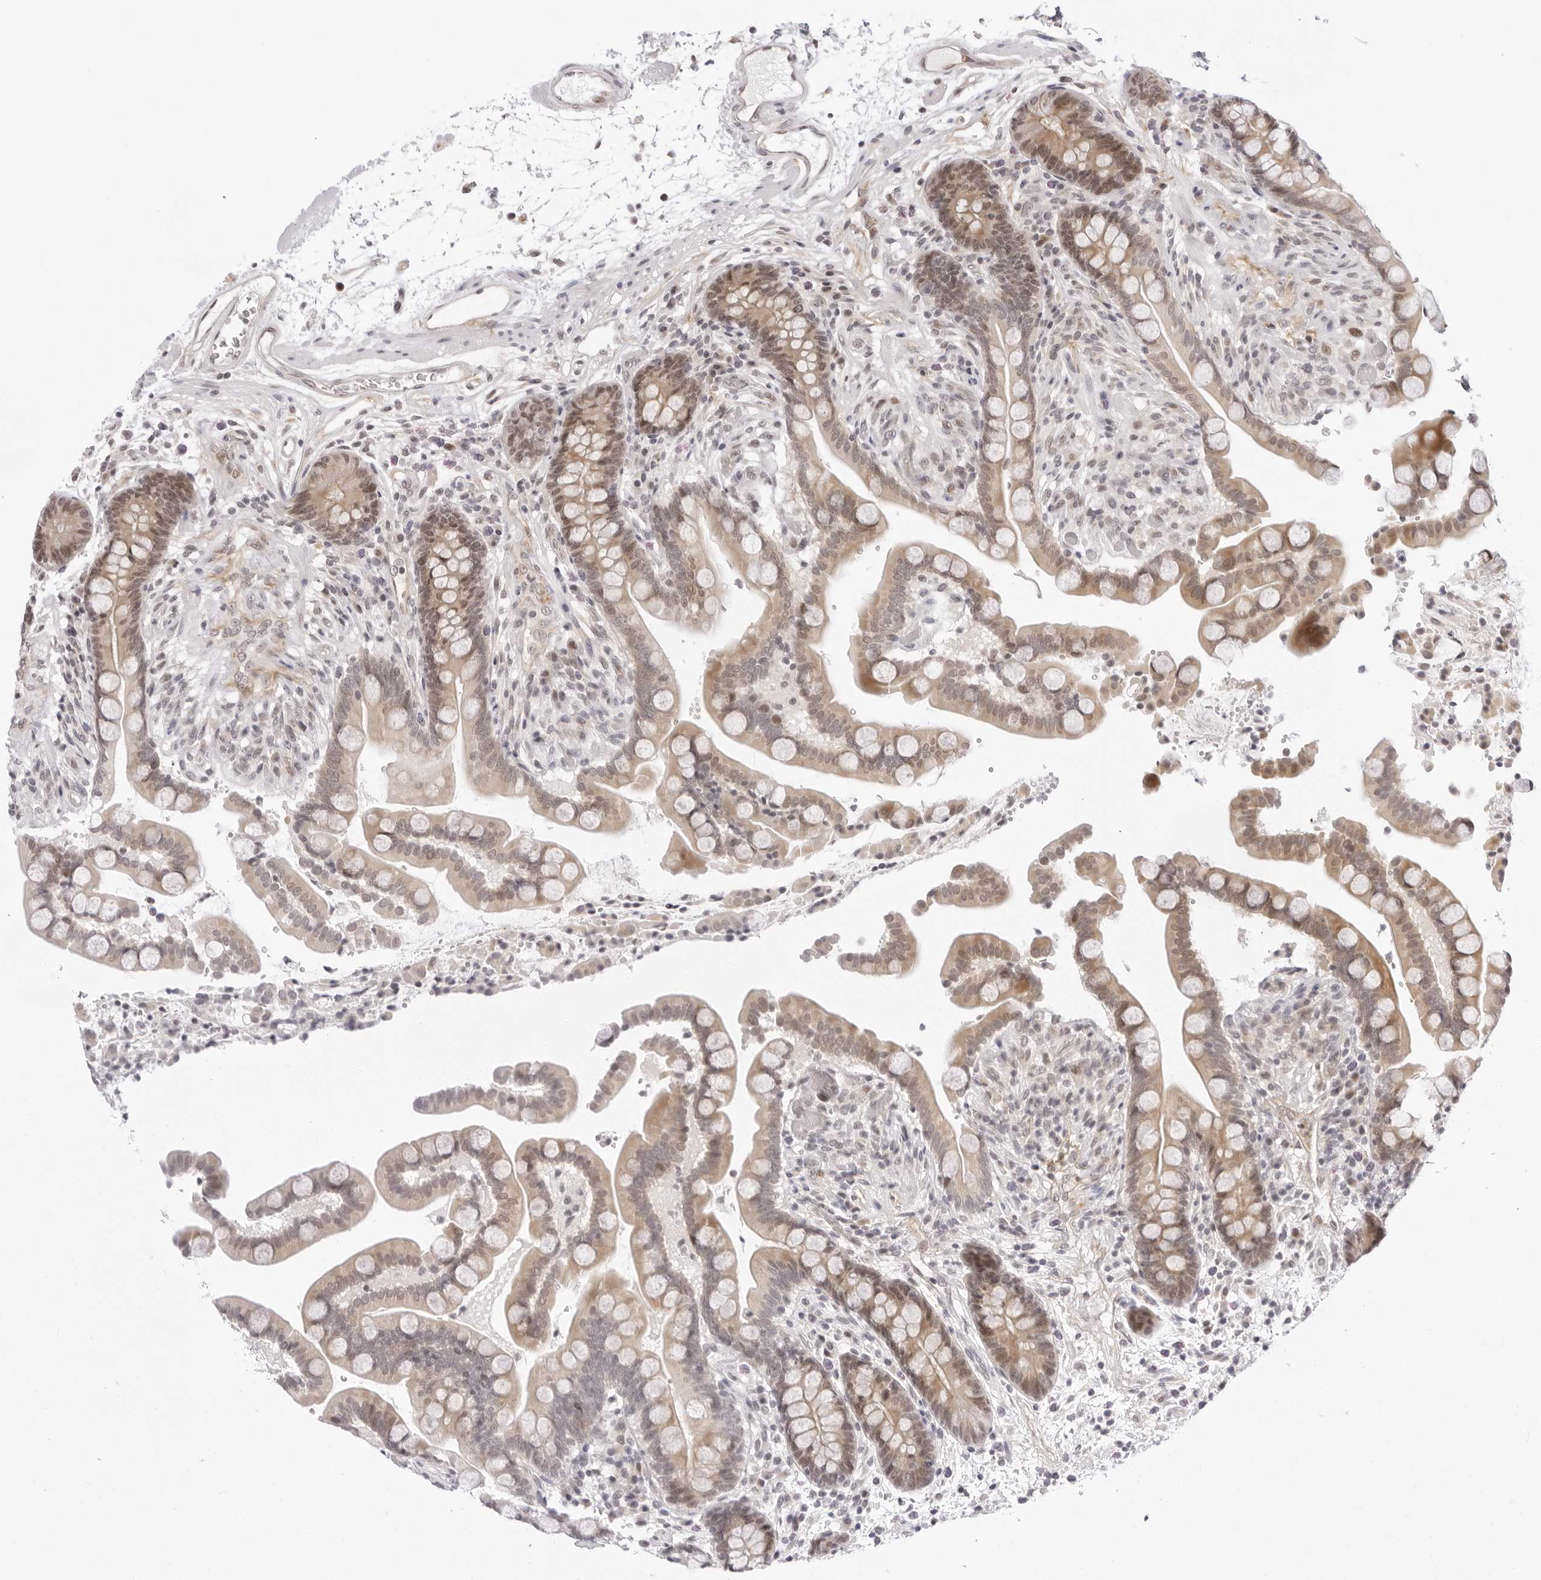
{"staining": {"intensity": "moderate", "quantity": ">75%", "location": "nuclear"}, "tissue": "colon", "cell_type": "Endothelial cells", "image_type": "normal", "snomed": [{"axis": "morphology", "description": "Normal tissue, NOS"}, {"axis": "topography", "description": "Colon"}], "caption": "Human colon stained with a brown dye reveals moderate nuclear positive positivity in approximately >75% of endothelial cells.", "gene": "ITGB3BP", "patient": {"sex": "male", "age": 73}}